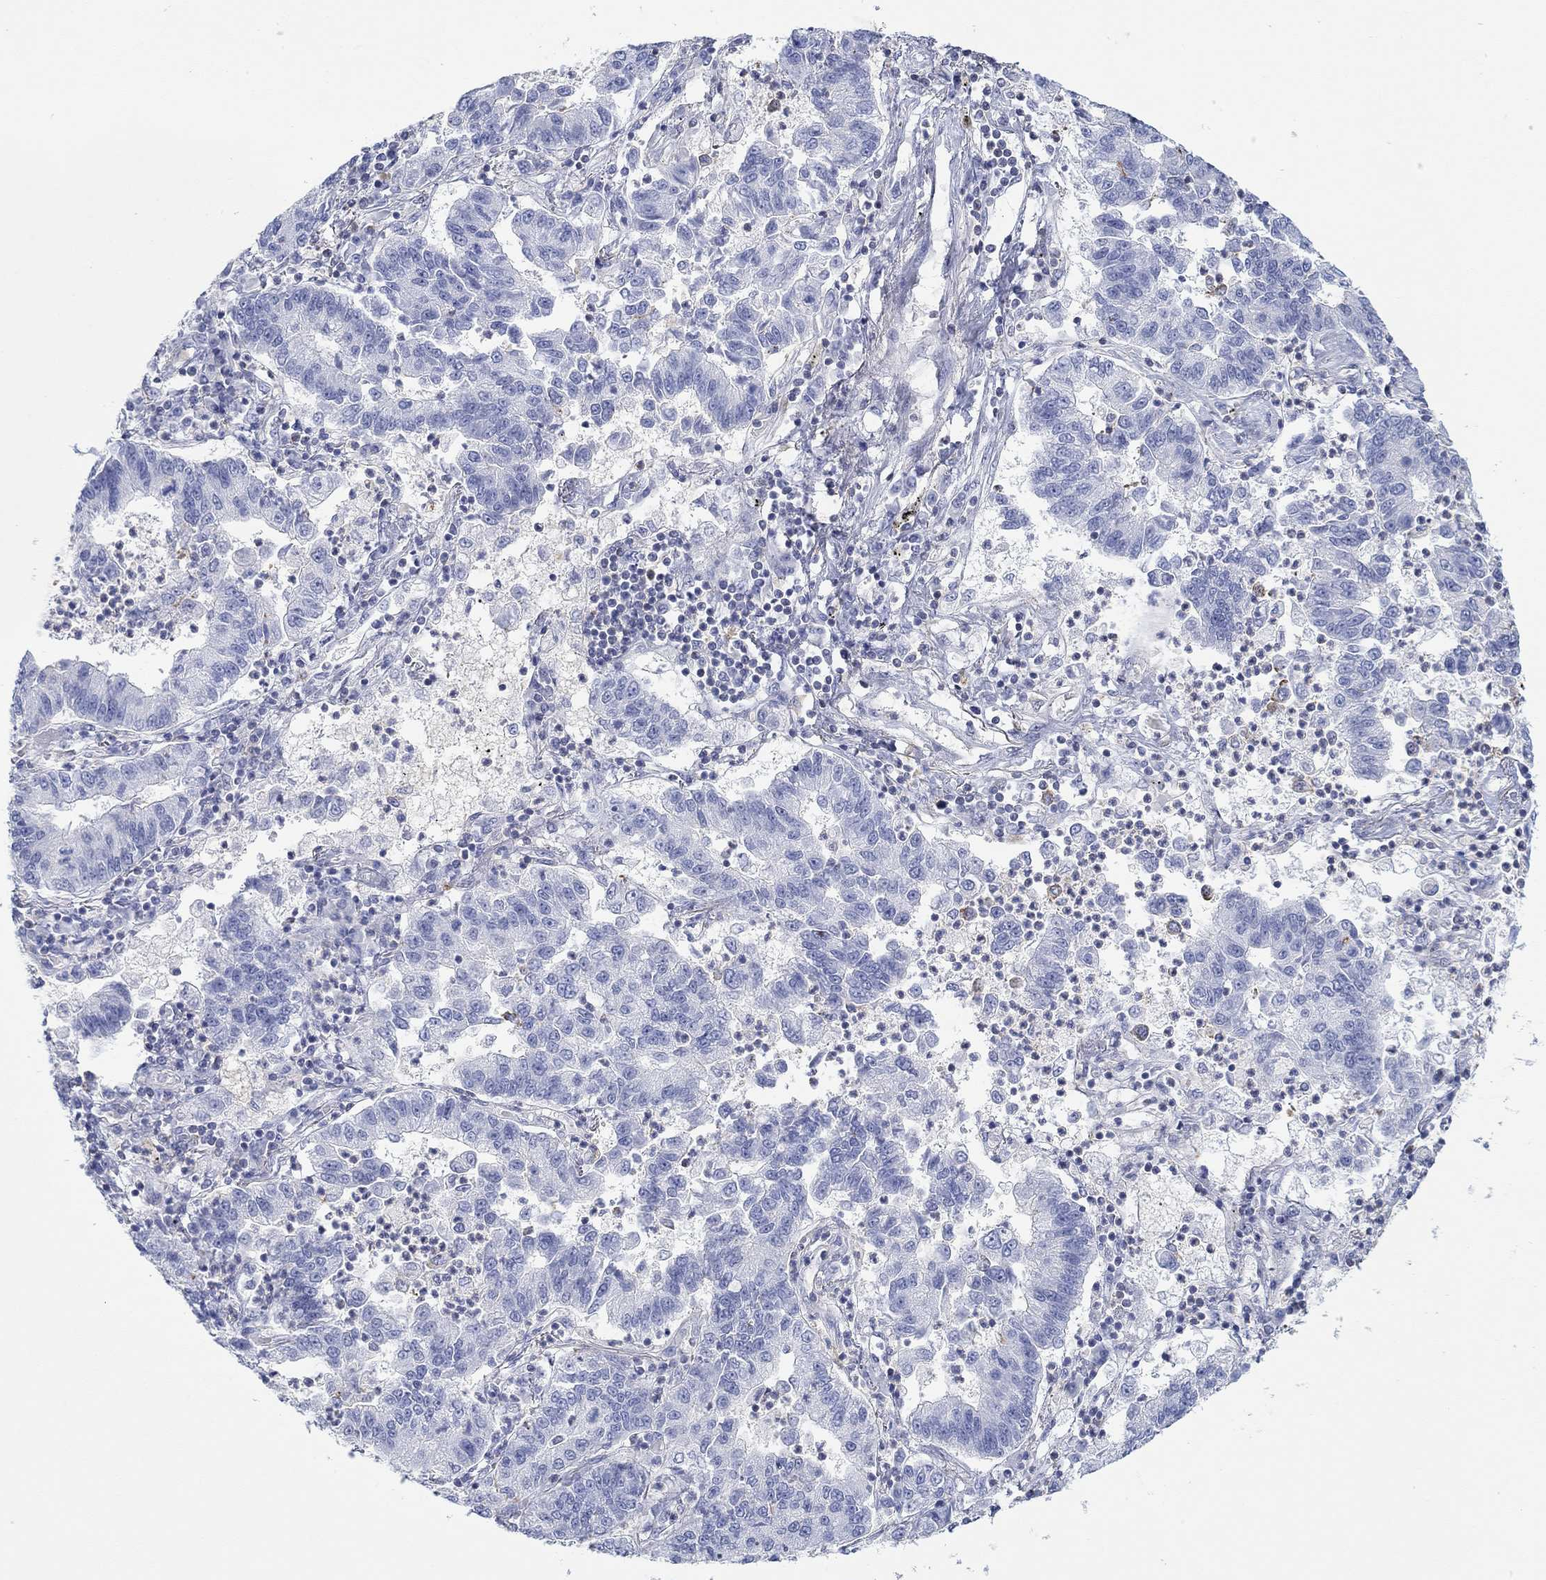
{"staining": {"intensity": "negative", "quantity": "none", "location": "none"}, "tissue": "lung cancer", "cell_type": "Tumor cells", "image_type": "cancer", "snomed": [{"axis": "morphology", "description": "Adenocarcinoma, NOS"}, {"axis": "topography", "description": "Lung"}], "caption": "DAB immunohistochemical staining of adenocarcinoma (lung) exhibits no significant staining in tumor cells. (Stains: DAB immunohistochemistry (IHC) with hematoxylin counter stain, Microscopy: brightfield microscopy at high magnification).", "gene": "PPIL6", "patient": {"sex": "female", "age": 57}}